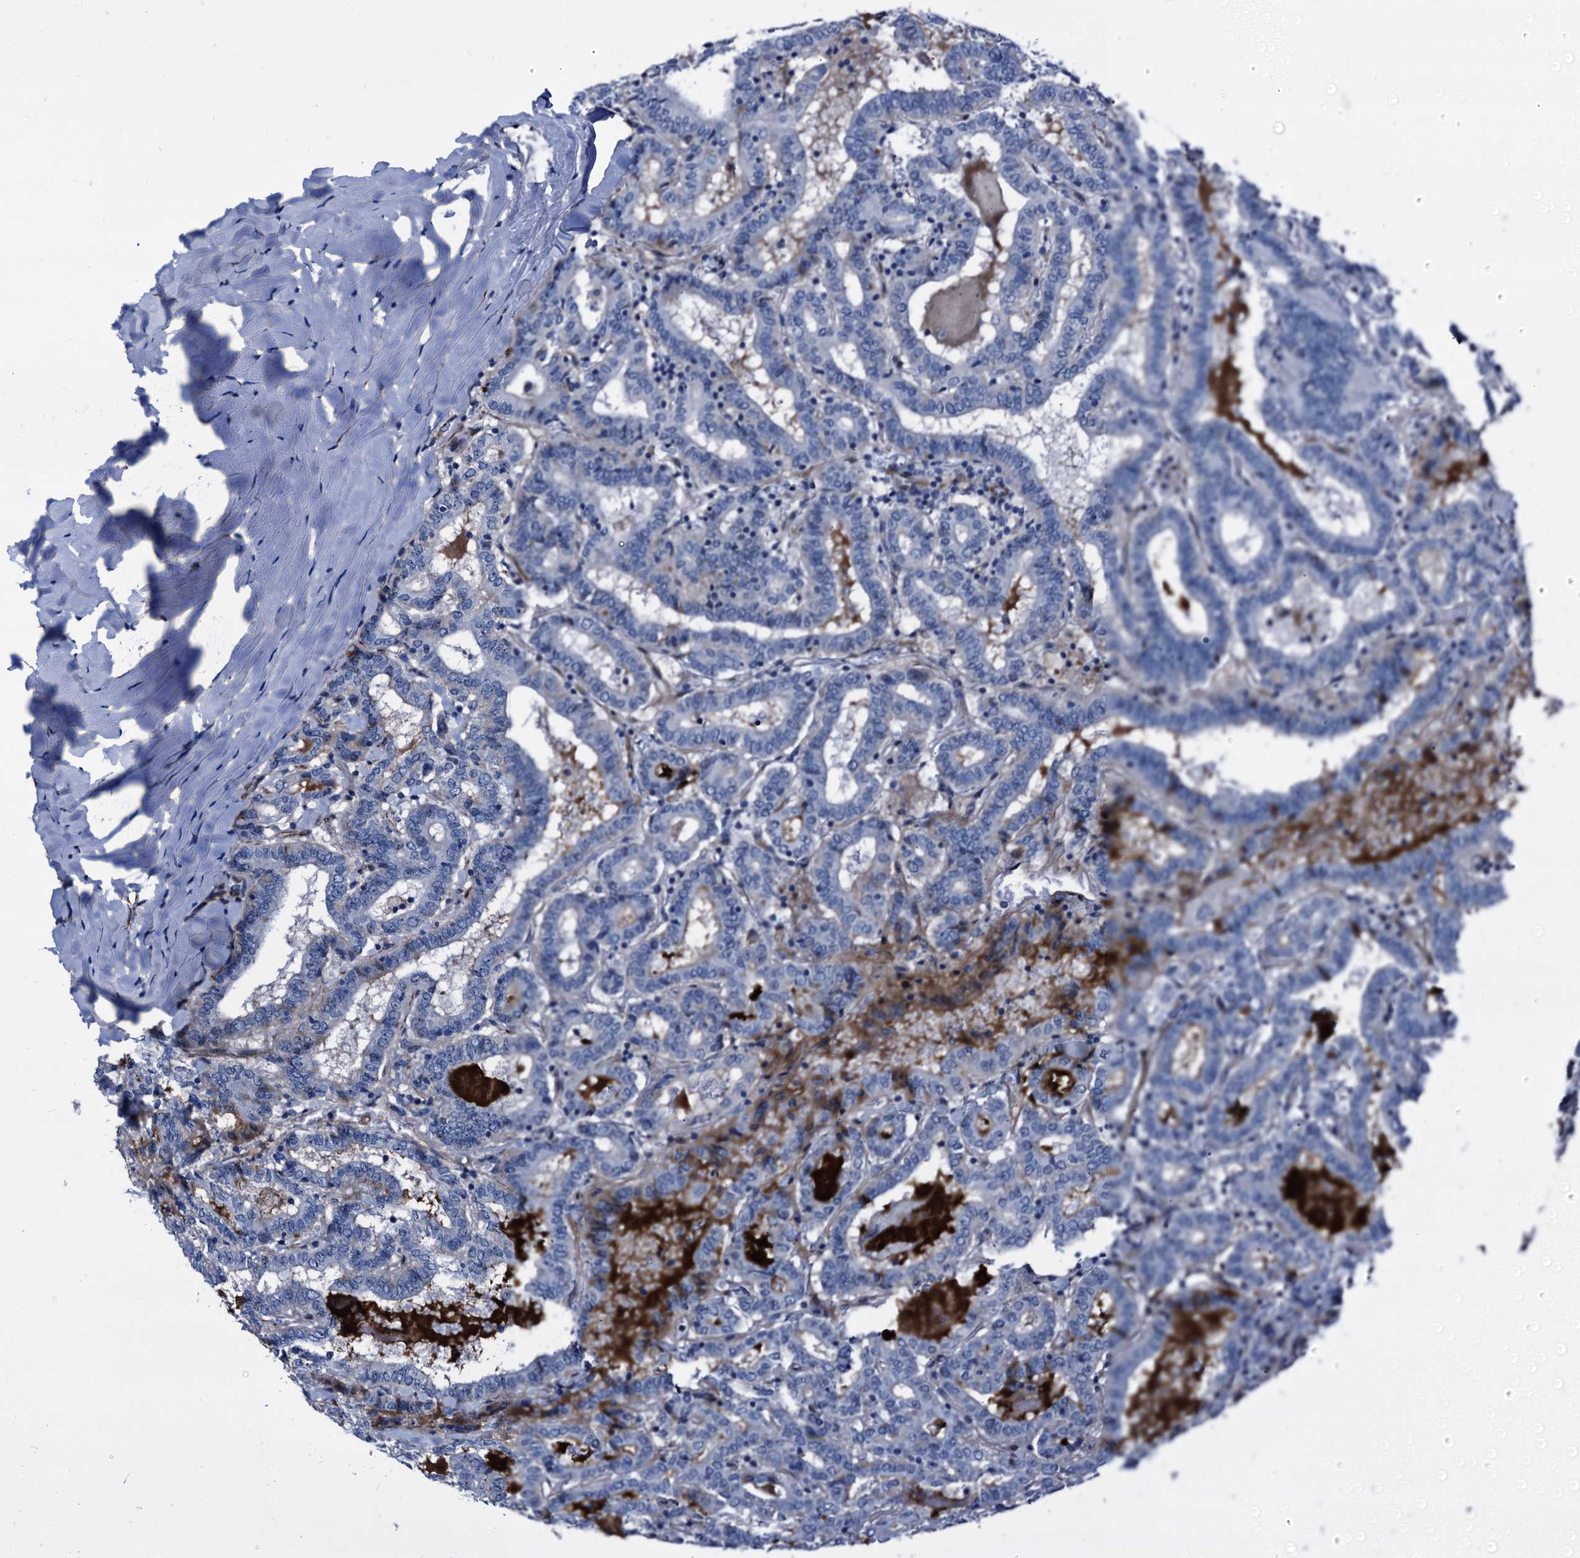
{"staining": {"intensity": "negative", "quantity": "none", "location": "none"}, "tissue": "thyroid cancer", "cell_type": "Tumor cells", "image_type": "cancer", "snomed": [{"axis": "morphology", "description": "Papillary adenocarcinoma, NOS"}, {"axis": "topography", "description": "Thyroid gland"}], "caption": "A high-resolution histopathology image shows IHC staining of thyroid papillary adenocarcinoma, which reveals no significant positivity in tumor cells. (Brightfield microscopy of DAB IHC at high magnification).", "gene": "EMG1", "patient": {"sex": "female", "age": 72}}